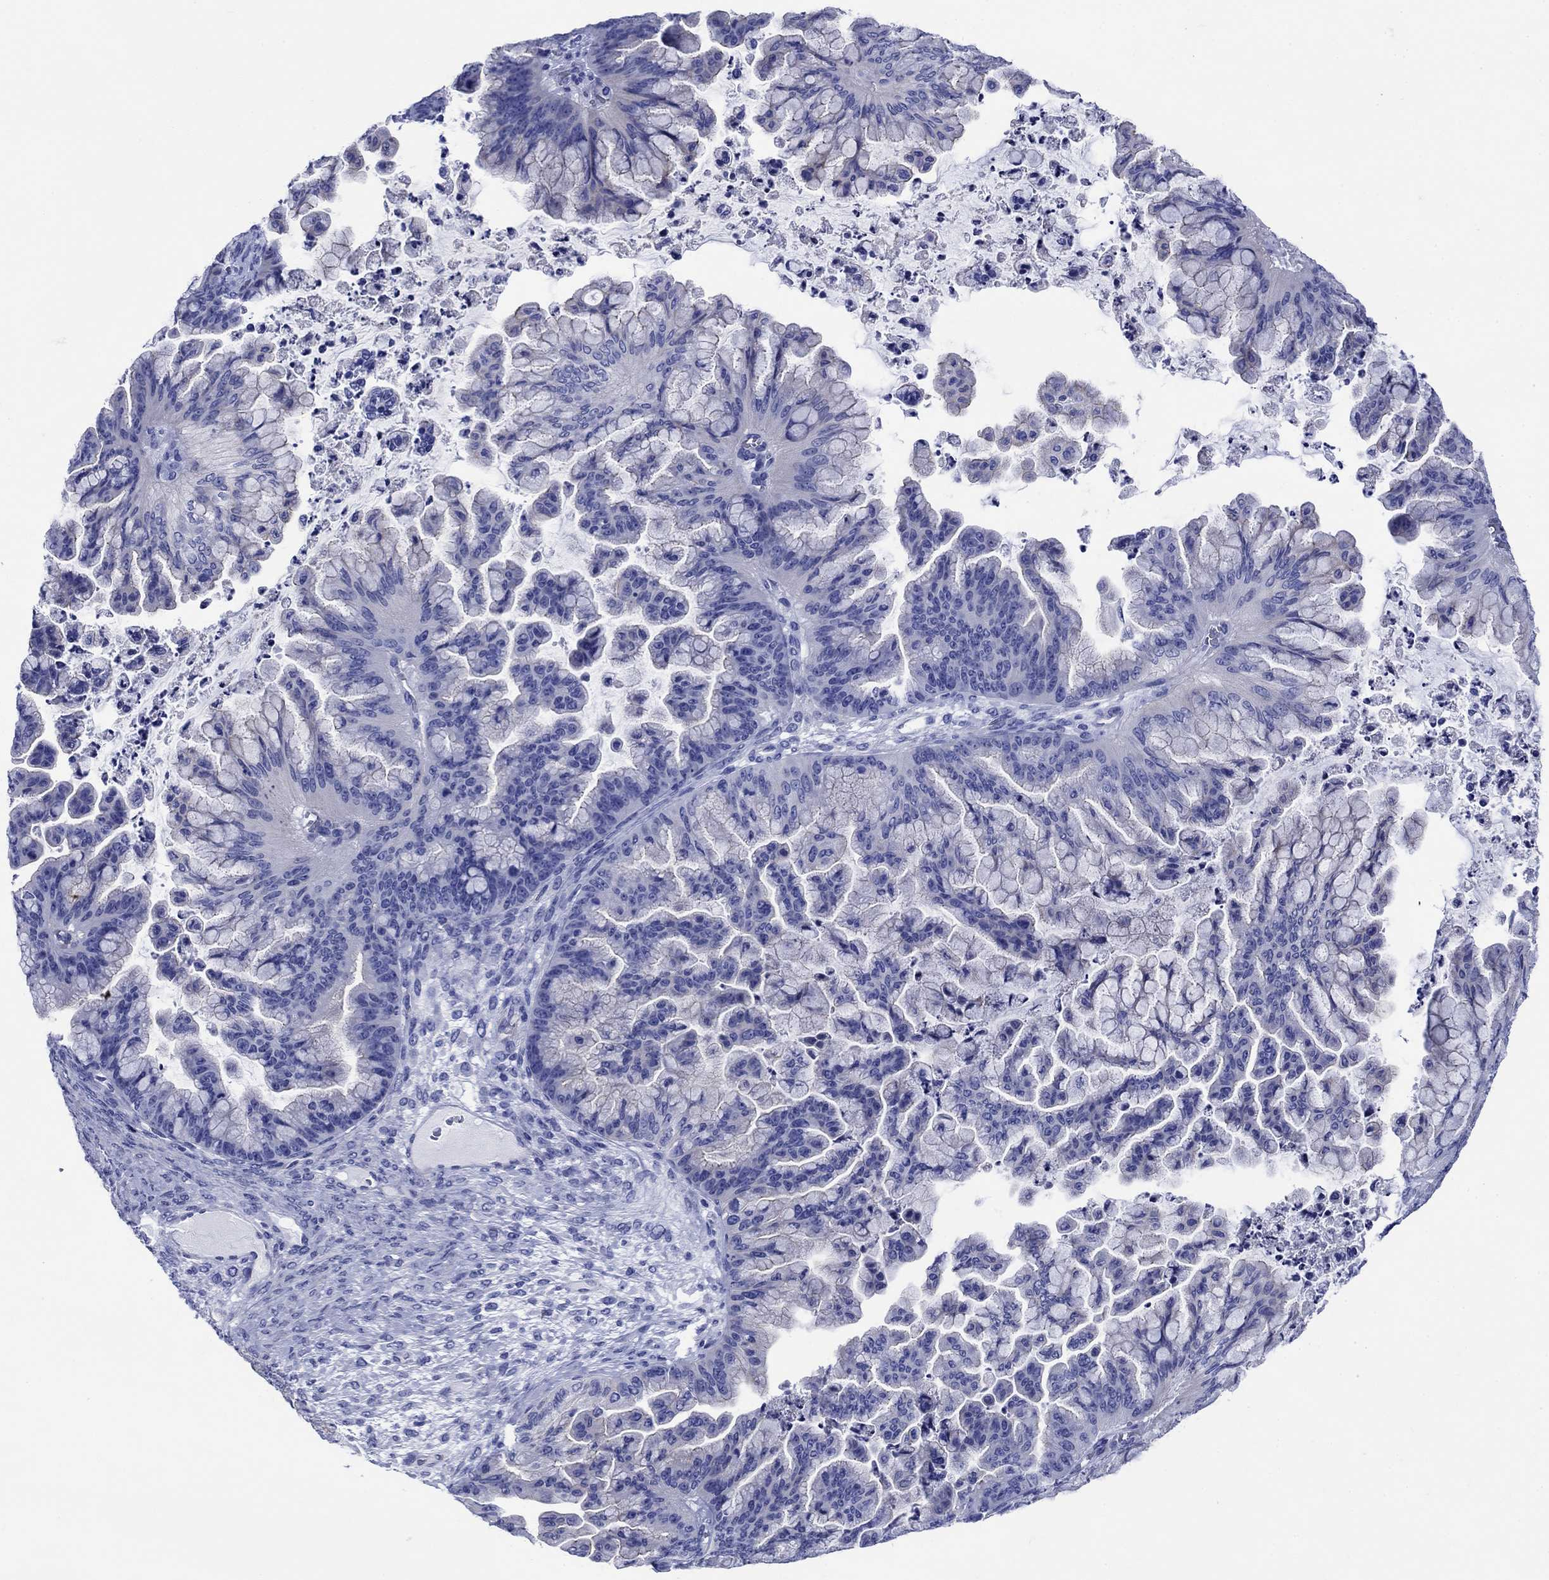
{"staining": {"intensity": "negative", "quantity": "none", "location": "none"}, "tissue": "ovarian cancer", "cell_type": "Tumor cells", "image_type": "cancer", "snomed": [{"axis": "morphology", "description": "Cystadenocarcinoma, mucinous, NOS"}, {"axis": "topography", "description": "Ovary"}], "caption": "This micrograph is of ovarian cancer stained with IHC to label a protein in brown with the nuclei are counter-stained blue. There is no expression in tumor cells. (Immunohistochemistry (ihc), brightfield microscopy, high magnification).", "gene": "SLC1A2", "patient": {"sex": "female", "age": 67}}